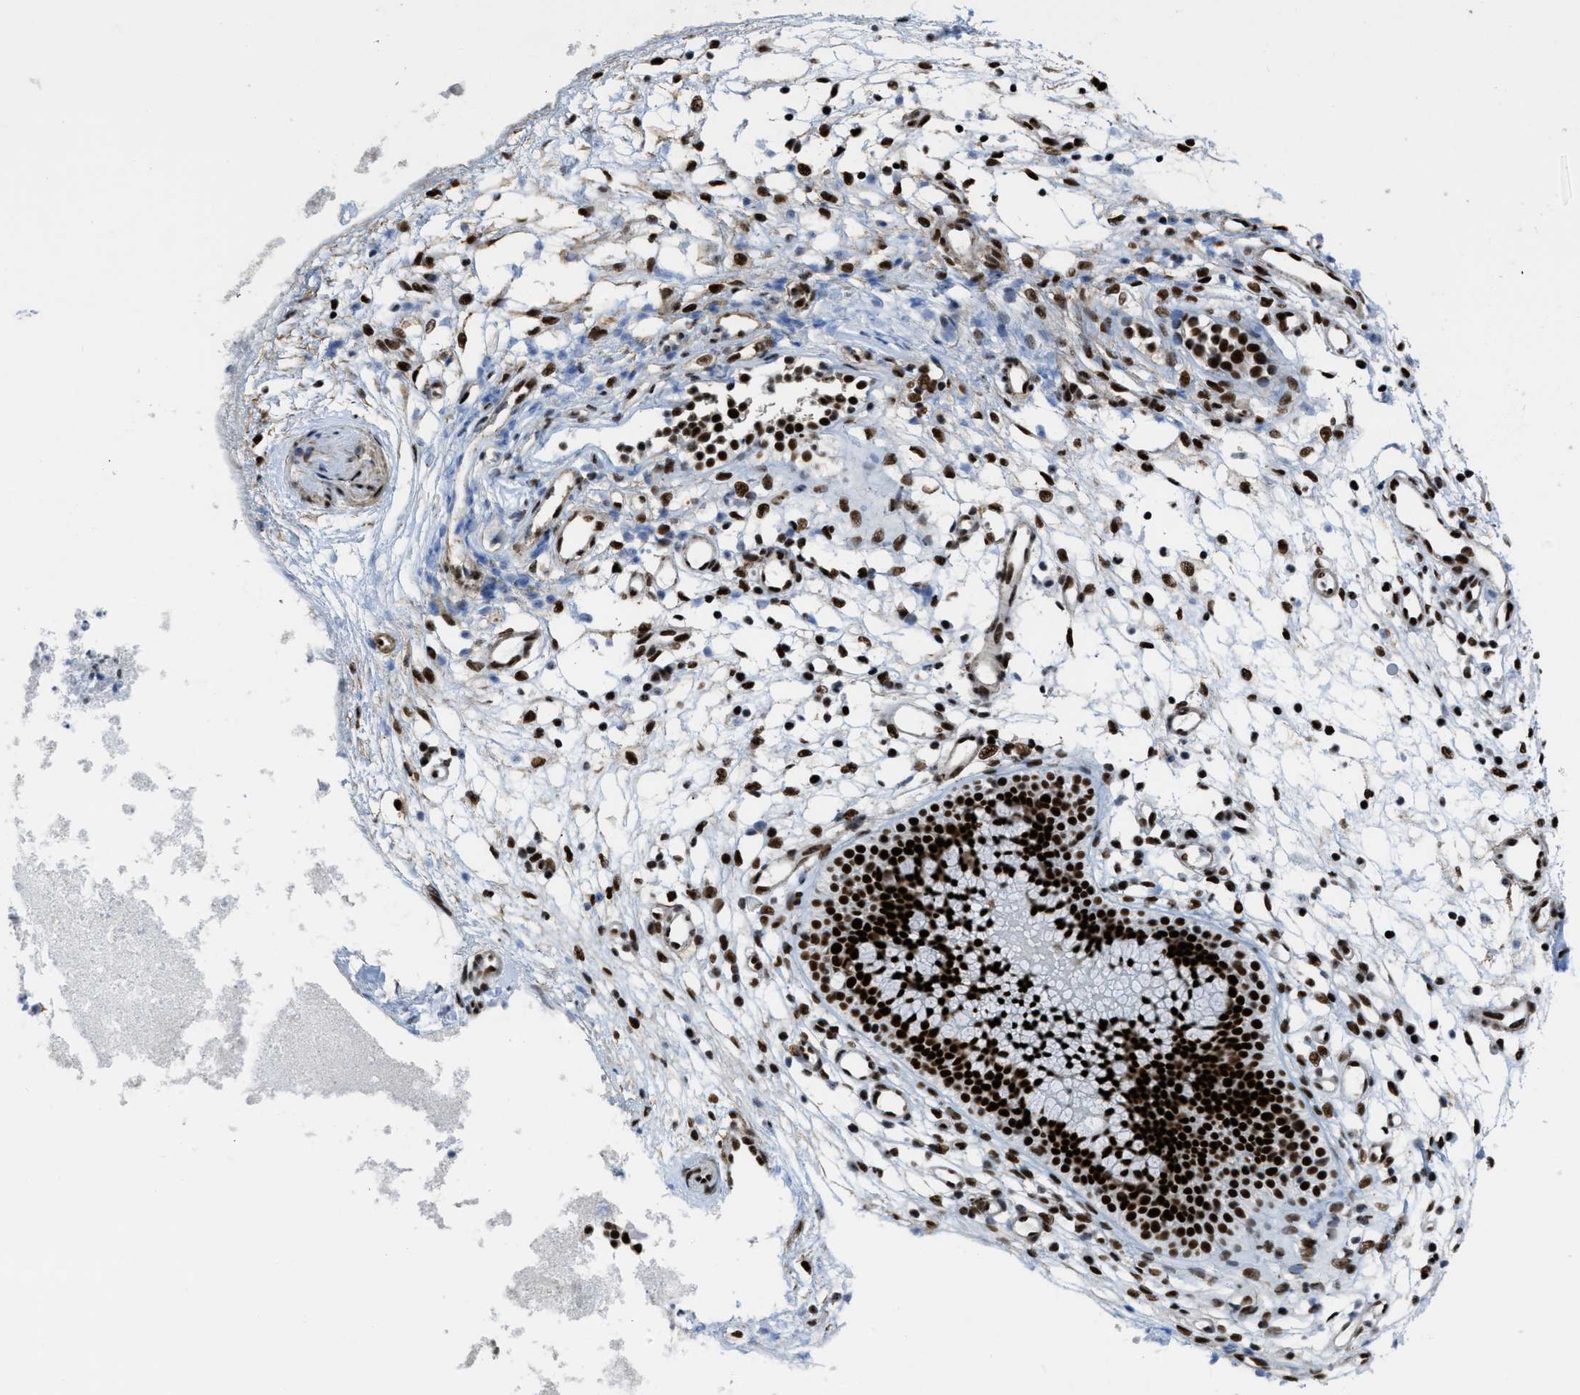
{"staining": {"intensity": "strong", "quantity": ">75%", "location": "nuclear"}, "tissue": "nasopharynx", "cell_type": "Respiratory epithelial cells", "image_type": "normal", "snomed": [{"axis": "morphology", "description": "Normal tissue, NOS"}, {"axis": "topography", "description": "Nasopharynx"}], "caption": "Respiratory epithelial cells demonstrate strong nuclear positivity in about >75% of cells in unremarkable nasopharynx.", "gene": "ZNF207", "patient": {"sex": "male", "age": 21}}